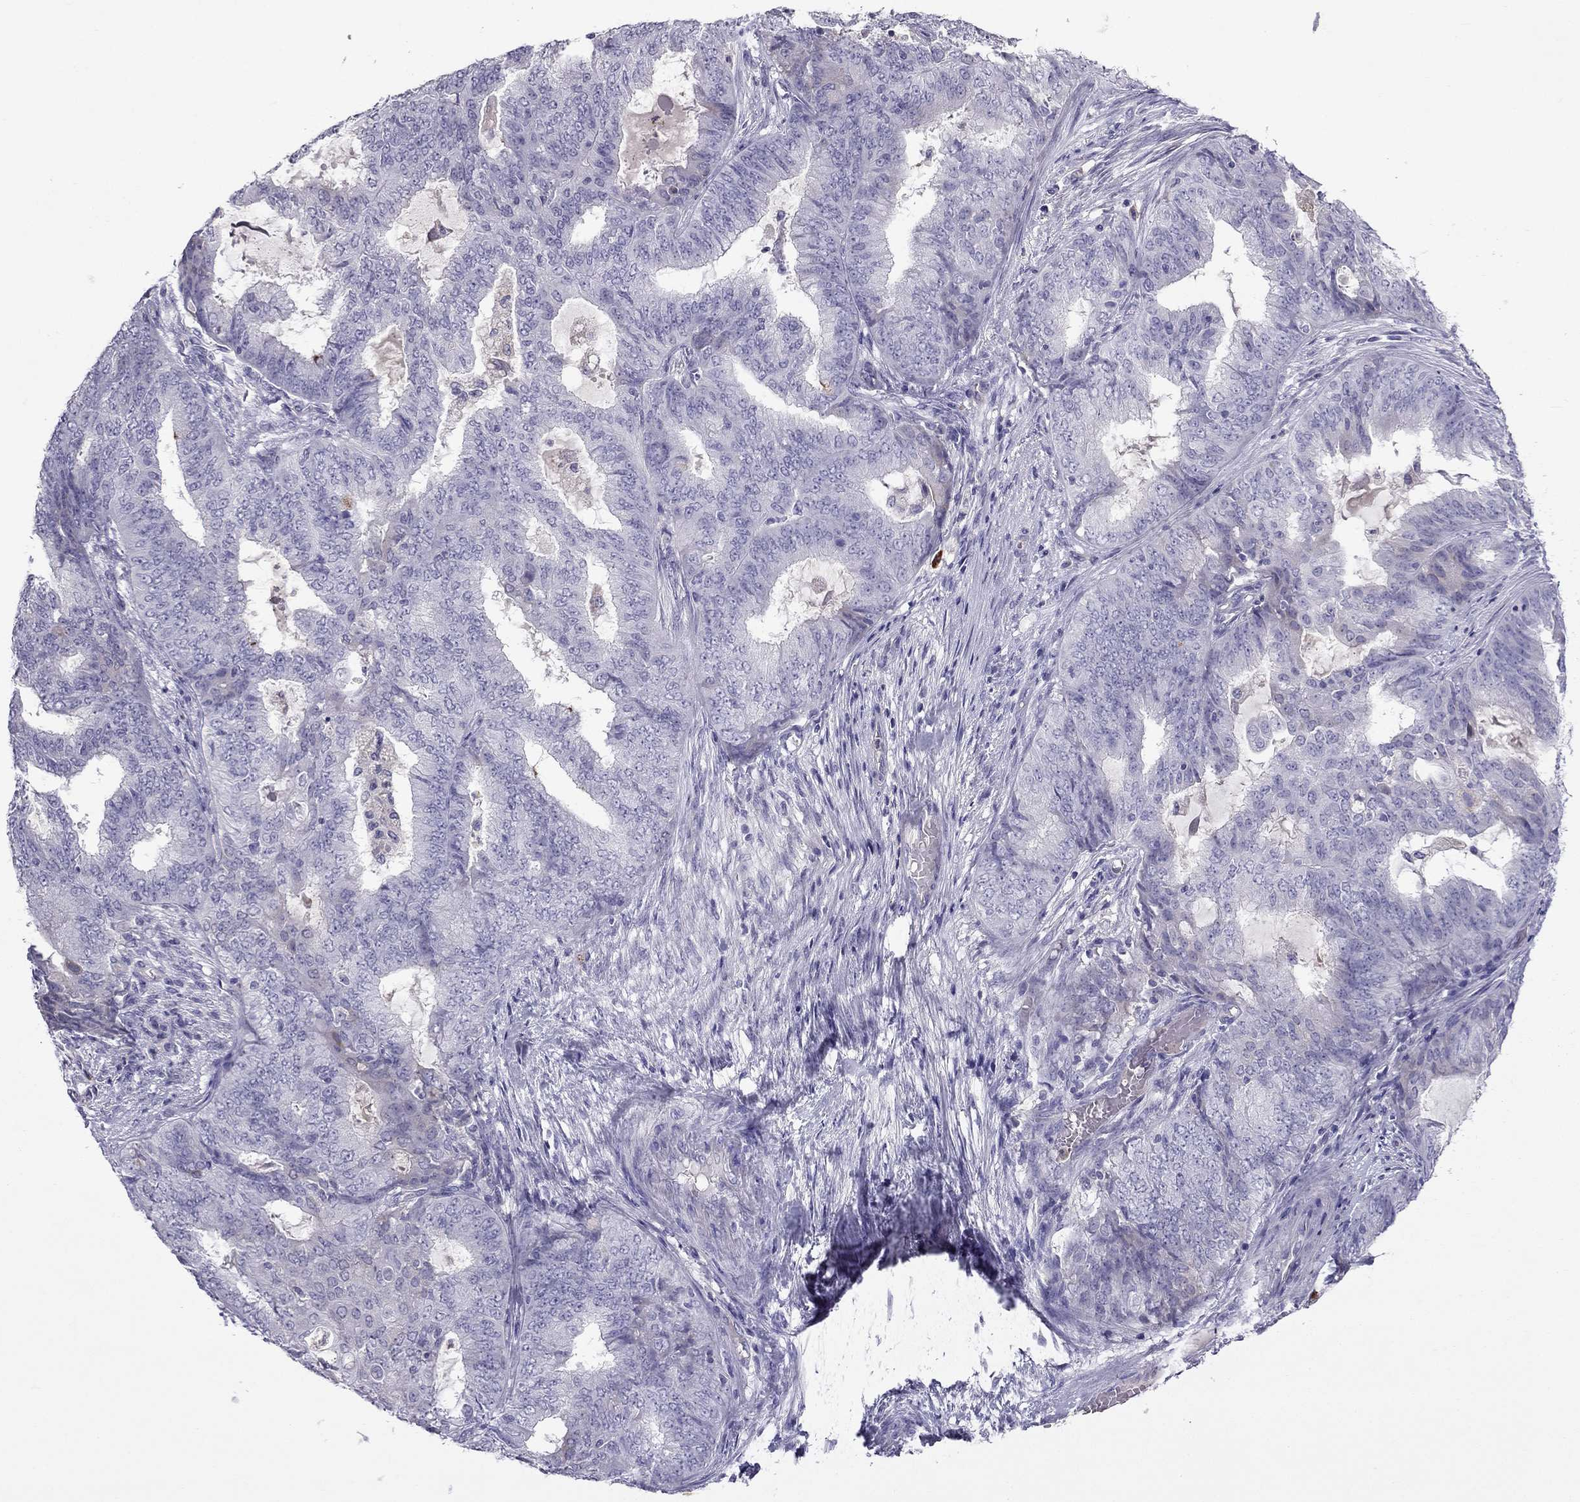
{"staining": {"intensity": "negative", "quantity": "none", "location": "none"}, "tissue": "endometrial cancer", "cell_type": "Tumor cells", "image_type": "cancer", "snomed": [{"axis": "morphology", "description": "Adenocarcinoma, NOS"}, {"axis": "topography", "description": "Endometrium"}], "caption": "Endometrial cancer (adenocarcinoma) was stained to show a protein in brown. There is no significant staining in tumor cells.", "gene": "STOML3", "patient": {"sex": "female", "age": 62}}